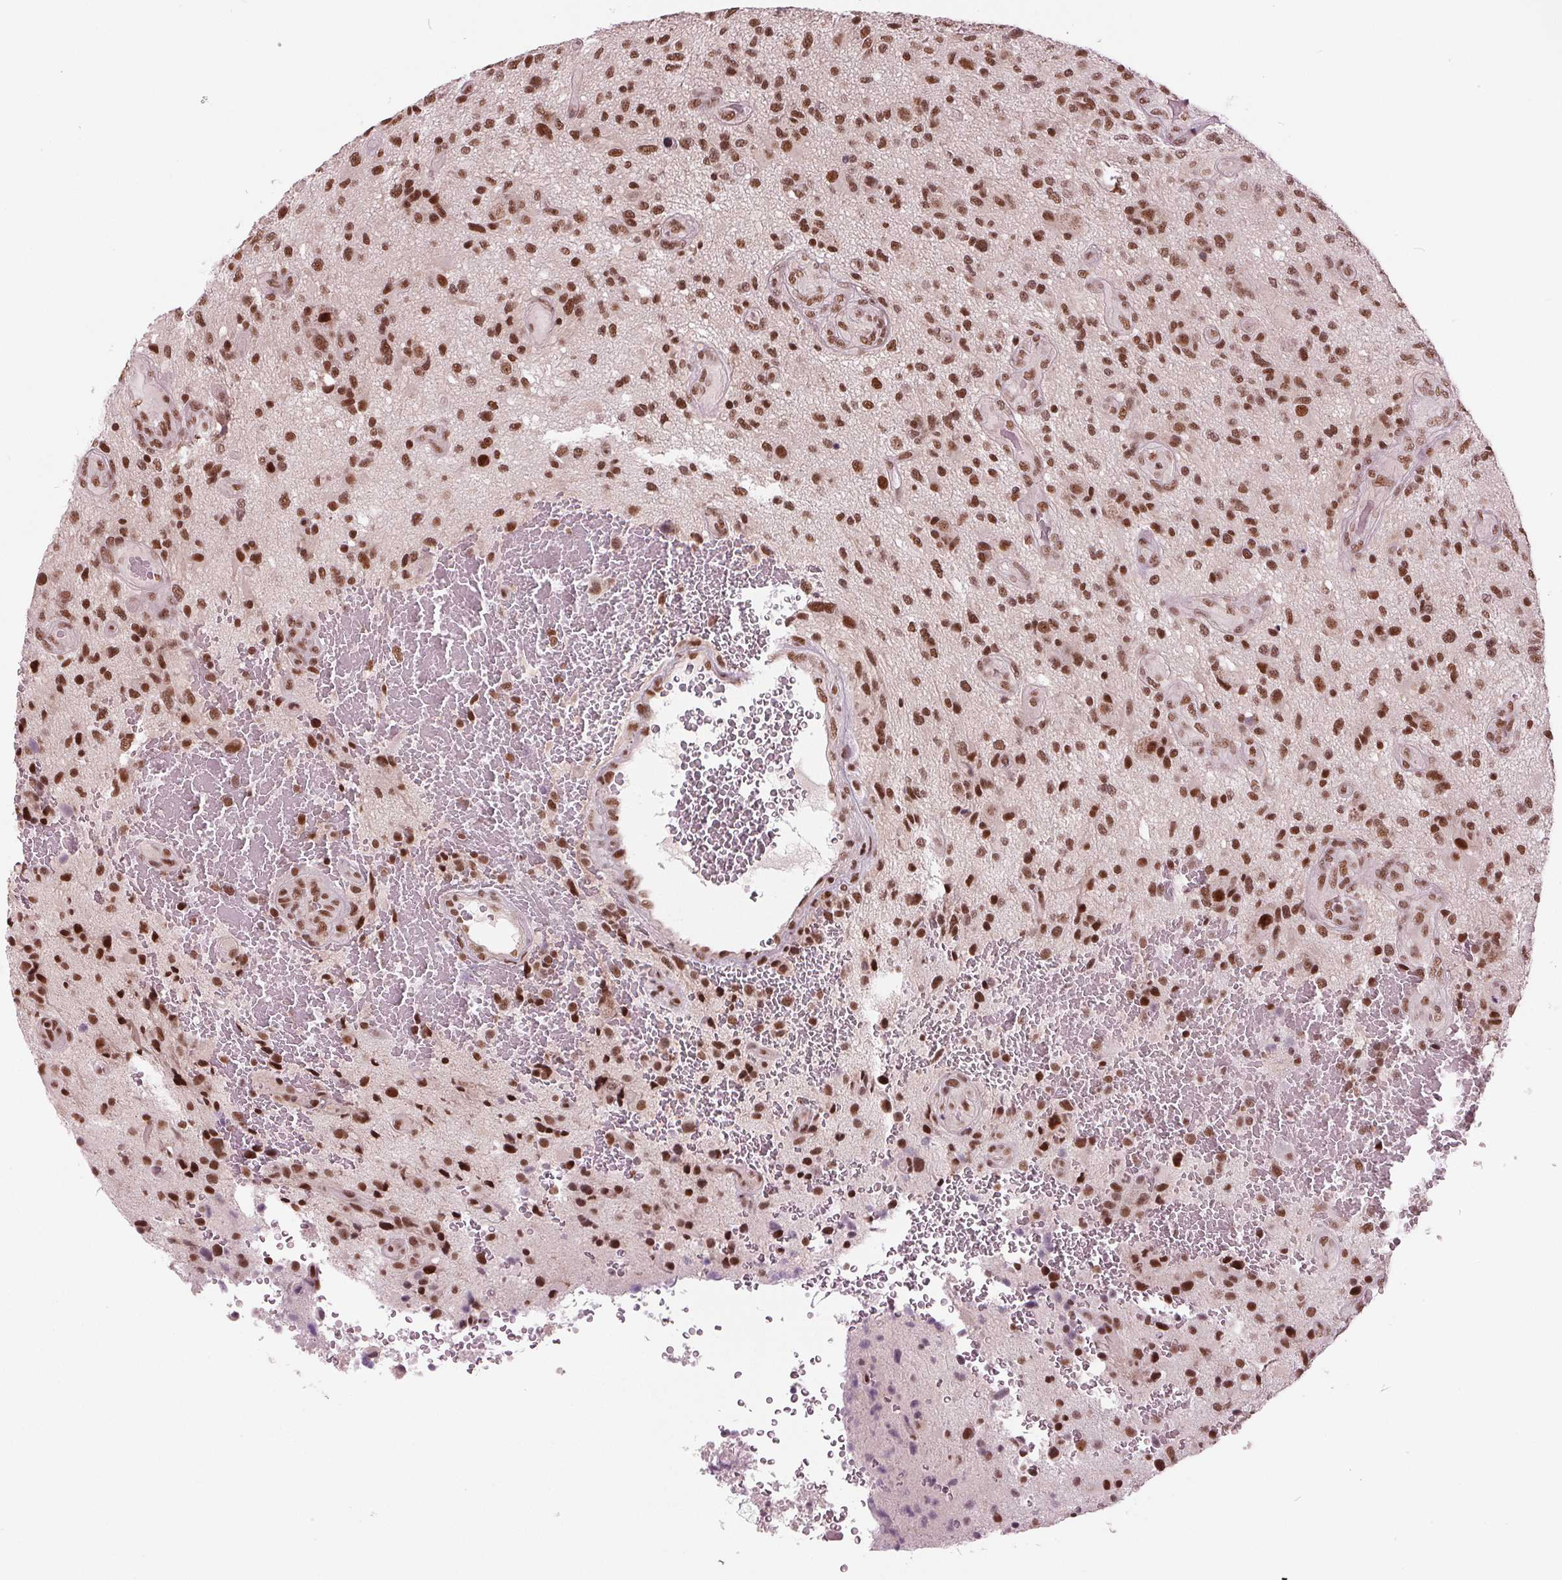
{"staining": {"intensity": "strong", "quantity": ">75%", "location": "nuclear"}, "tissue": "glioma", "cell_type": "Tumor cells", "image_type": "cancer", "snomed": [{"axis": "morphology", "description": "Glioma, malignant, High grade"}, {"axis": "topography", "description": "Brain"}], "caption": "Immunohistochemistry of human glioma displays high levels of strong nuclear expression in about >75% of tumor cells. Nuclei are stained in blue.", "gene": "LSM2", "patient": {"sex": "male", "age": 47}}